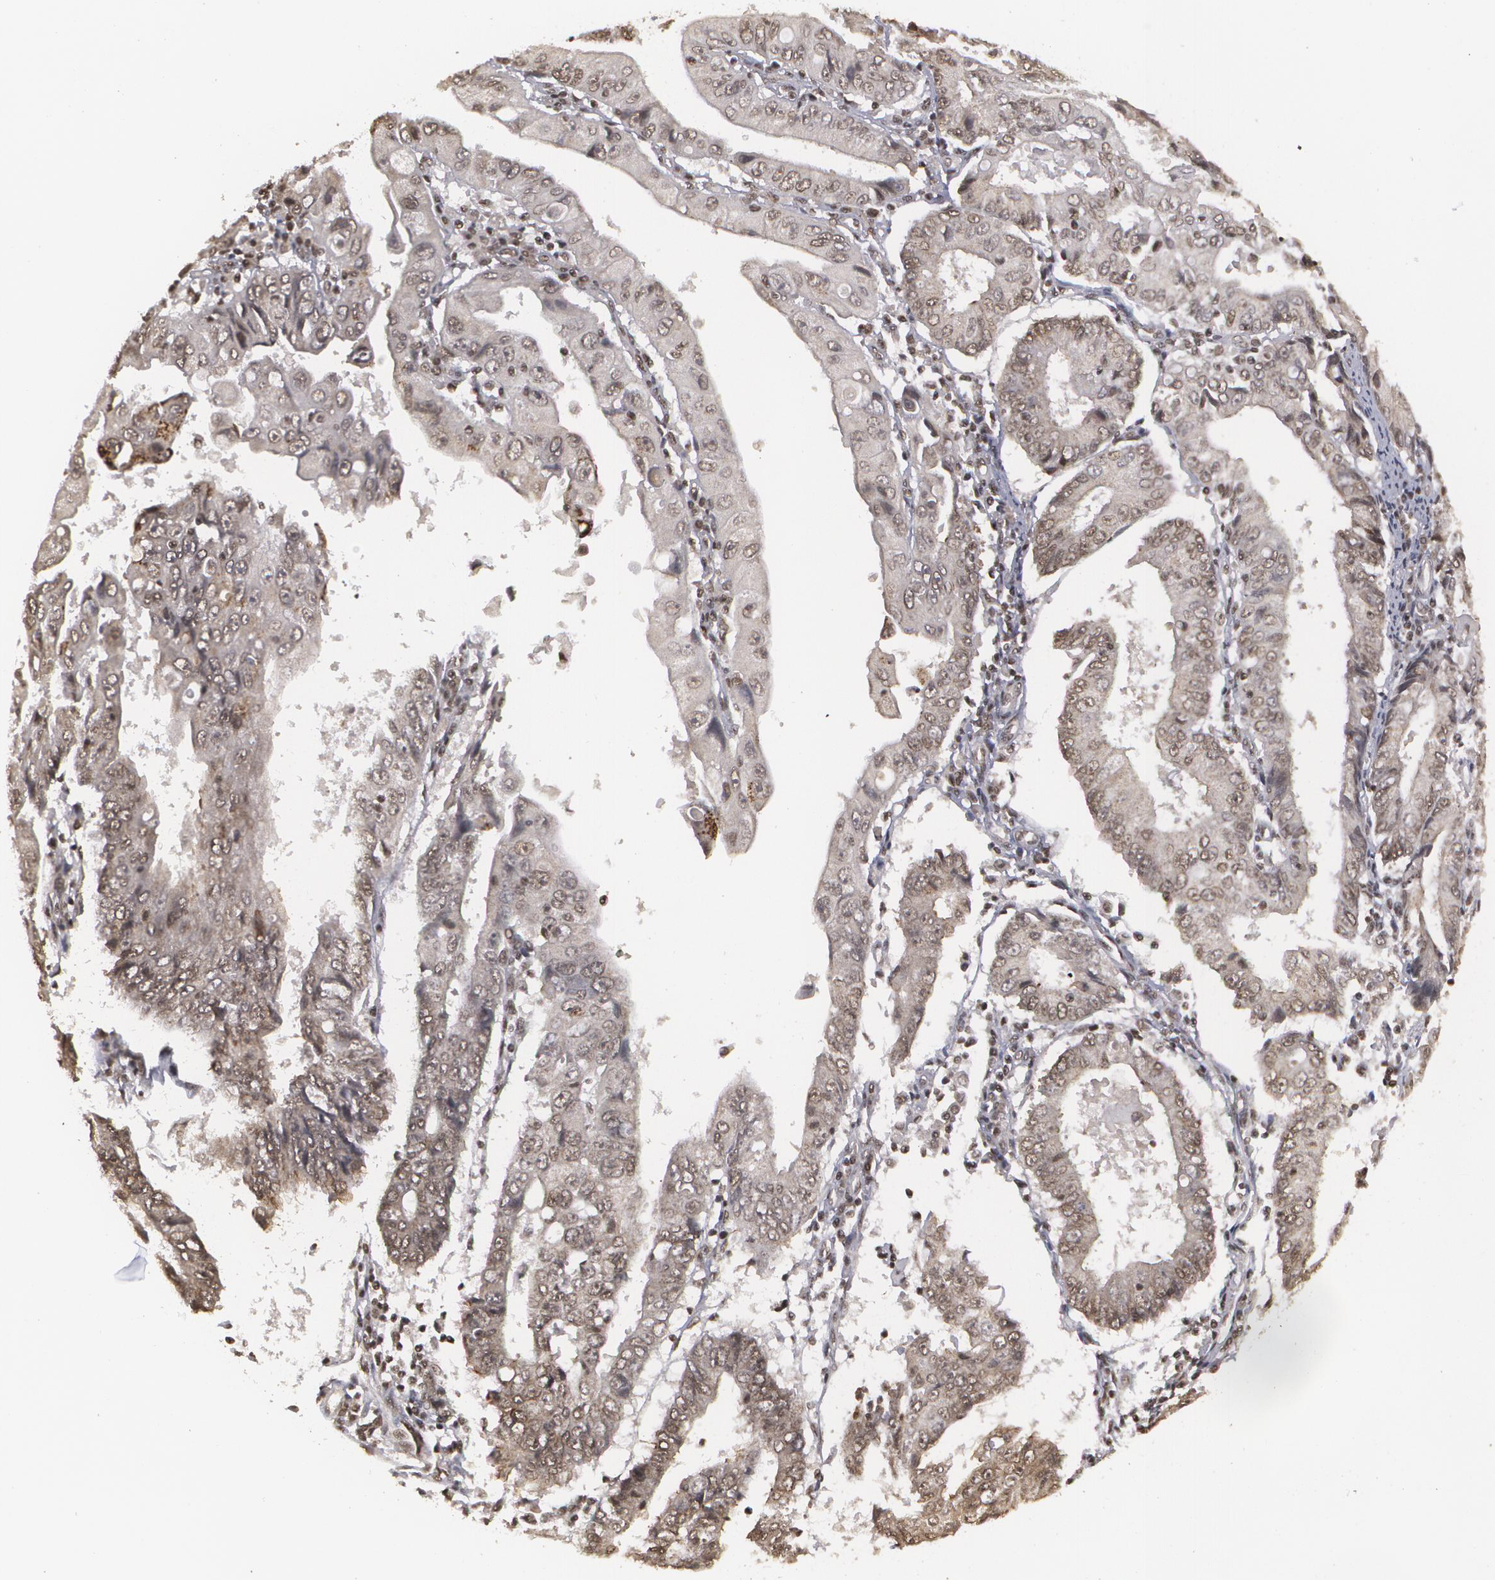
{"staining": {"intensity": "weak", "quantity": ">75%", "location": "nuclear"}, "tissue": "endometrial cancer", "cell_type": "Tumor cells", "image_type": "cancer", "snomed": [{"axis": "morphology", "description": "Adenocarcinoma, NOS"}, {"axis": "topography", "description": "Endometrium"}], "caption": "This image reveals immunohistochemistry staining of human adenocarcinoma (endometrial), with low weak nuclear staining in about >75% of tumor cells.", "gene": "RXRB", "patient": {"sex": "female", "age": 75}}